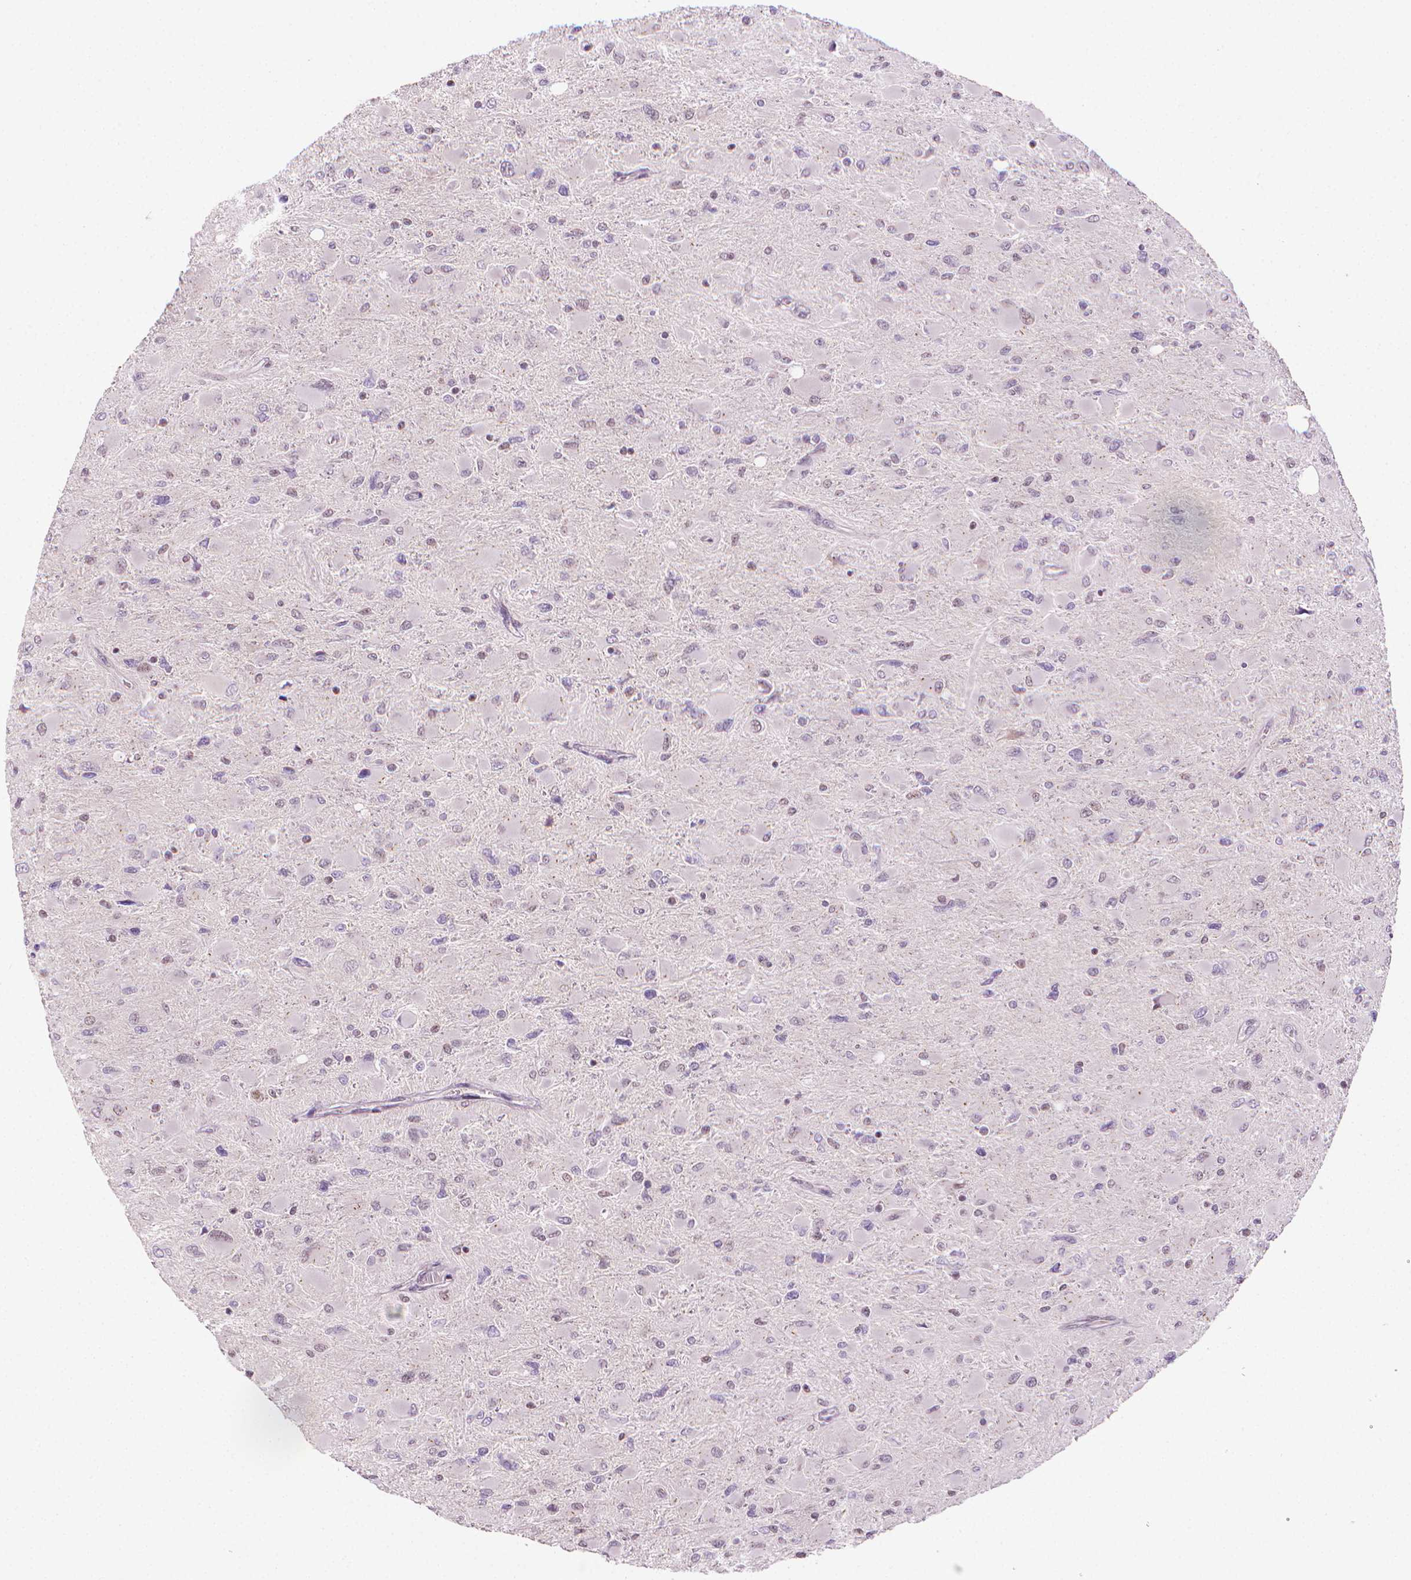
{"staining": {"intensity": "negative", "quantity": "none", "location": "none"}, "tissue": "glioma", "cell_type": "Tumor cells", "image_type": "cancer", "snomed": [{"axis": "morphology", "description": "Glioma, malignant, High grade"}, {"axis": "topography", "description": "Cerebral cortex"}], "caption": "This is an immunohistochemistry image of glioma. There is no expression in tumor cells.", "gene": "NCAN", "patient": {"sex": "female", "age": 36}}